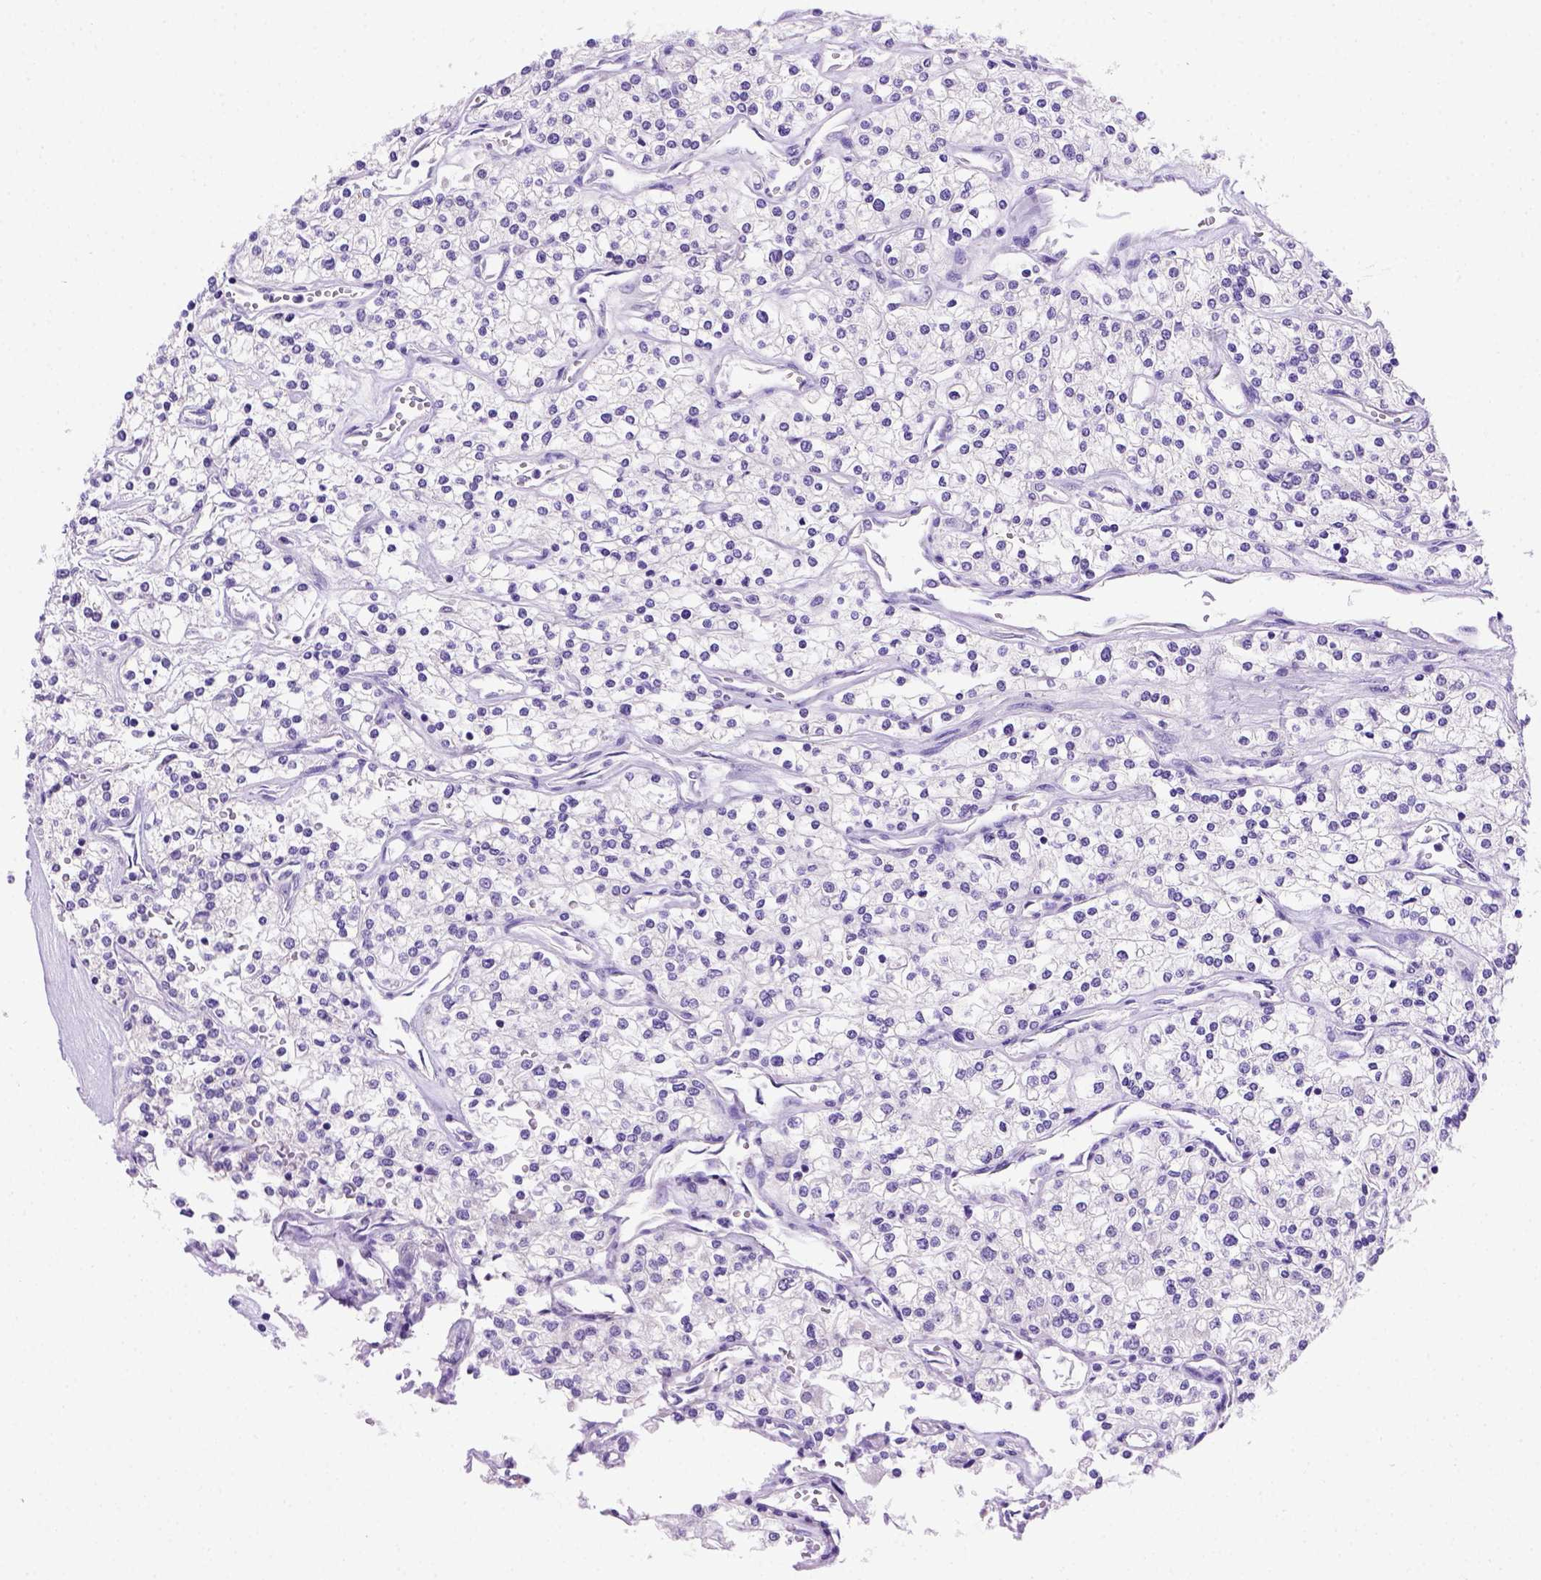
{"staining": {"intensity": "negative", "quantity": "none", "location": "none"}, "tissue": "renal cancer", "cell_type": "Tumor cells", "image_type": "cancer", "snomed": [{"axis": "morphology", "description": "Adenocarcinoma, NOS"}, {"axis": "topography", "description": "Kidney"}], "caption": "This is an IHC micrograph of human renal adenocarcinoma. There is no positivity in tumor cells.", "gene": "FOXI1", "patient": {"sex": "male", "age": 80}}